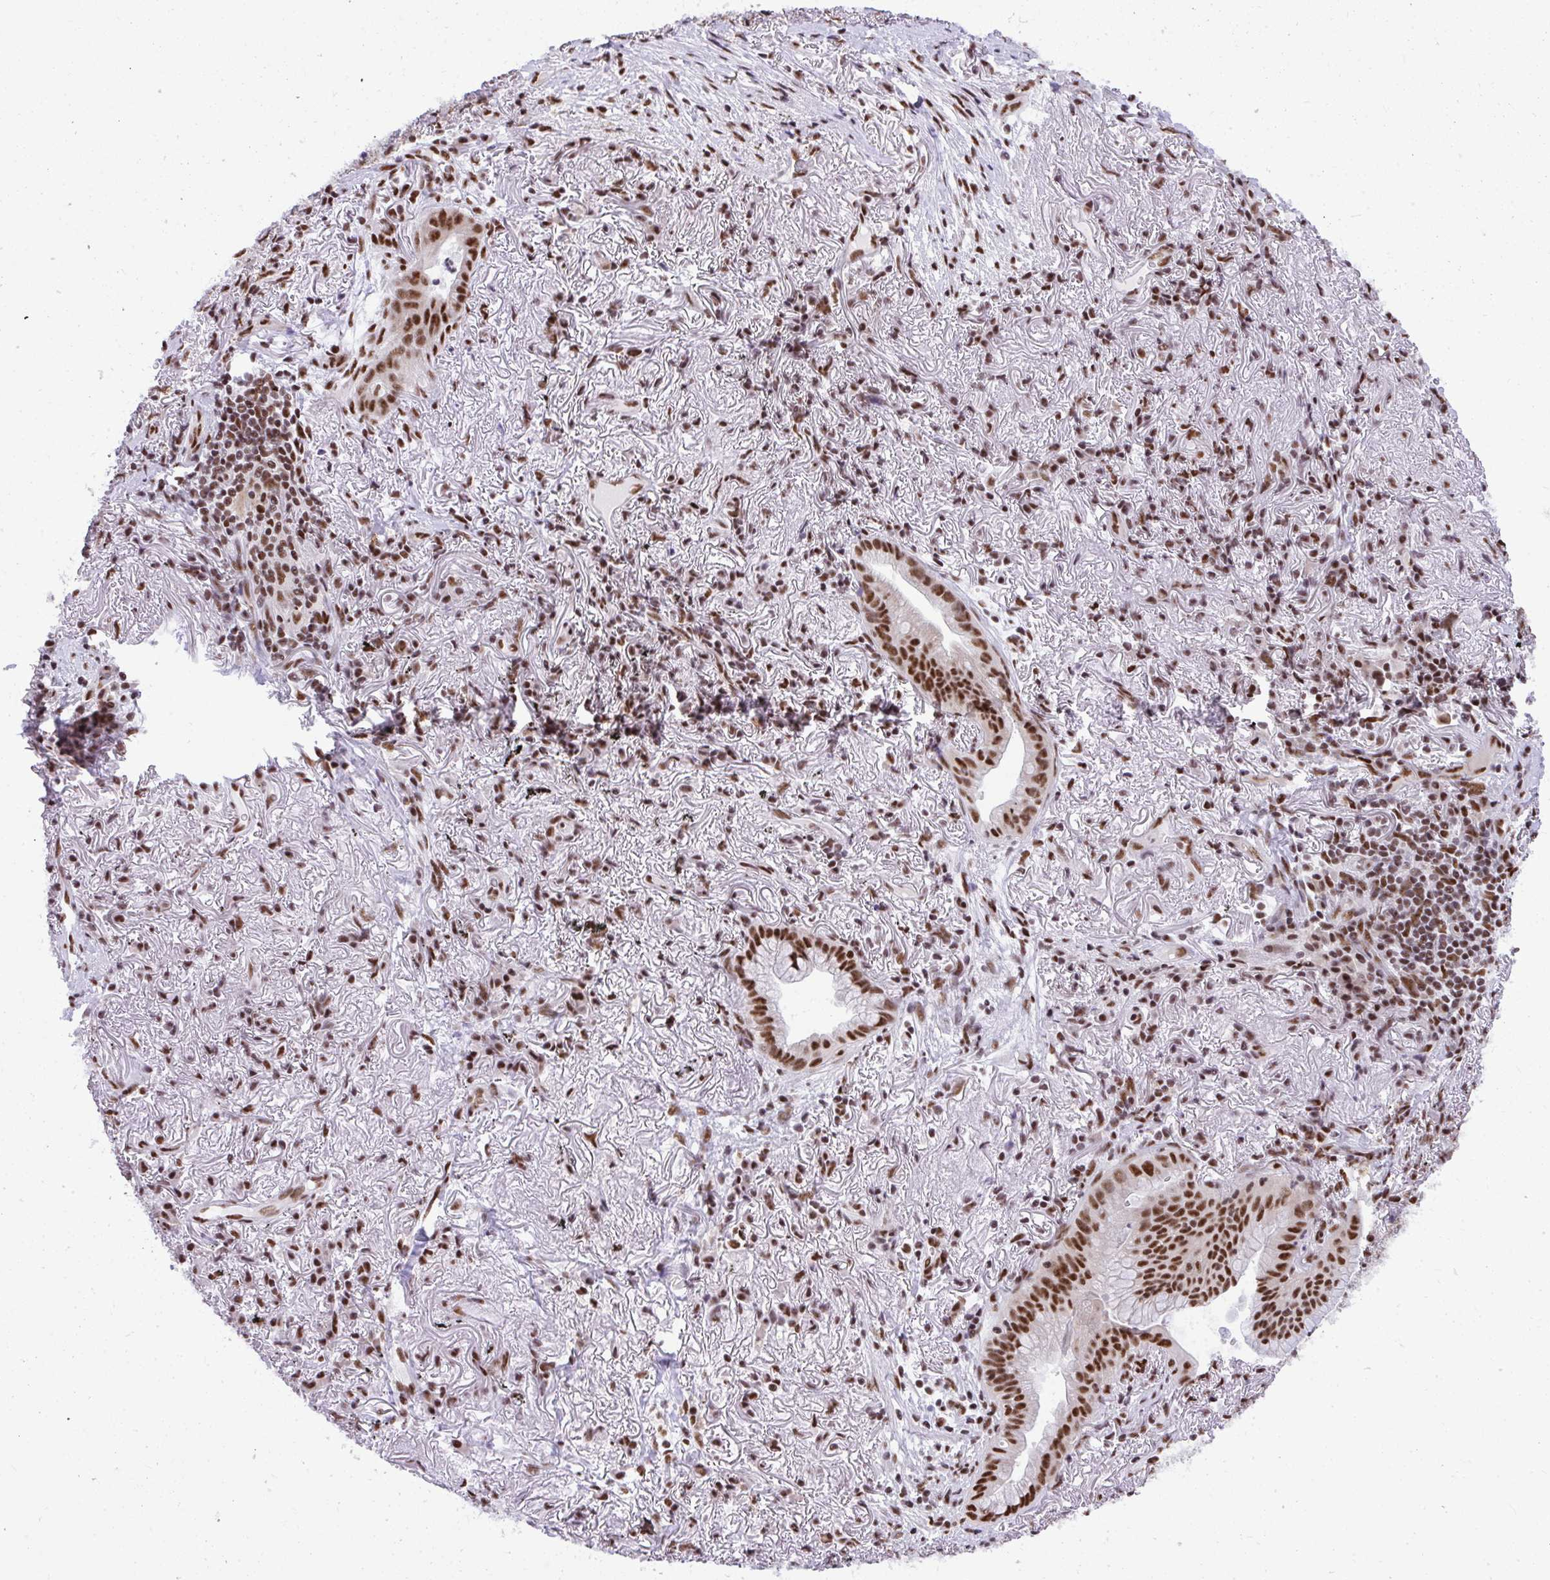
{"staining": {"intensity": "strong", "quantity": ">75%", "location": "nuclear"}, "tissue": "lung cancer", "cell_type": "Tumor cells", "image_type": "cancer", "snomed": [{"axis": "morphology", "description": "Adenocarcinoma, NOS"}, {"axis": "topography", "description": "Lung"}], "caption": "This is an image of immunohistochemistry staining of lung adenocarcinoma, which shows strong expression in the nuclear of tumor cells.", "gene": "PRPF19", "patient": {"sex": "male", "age": 77}}